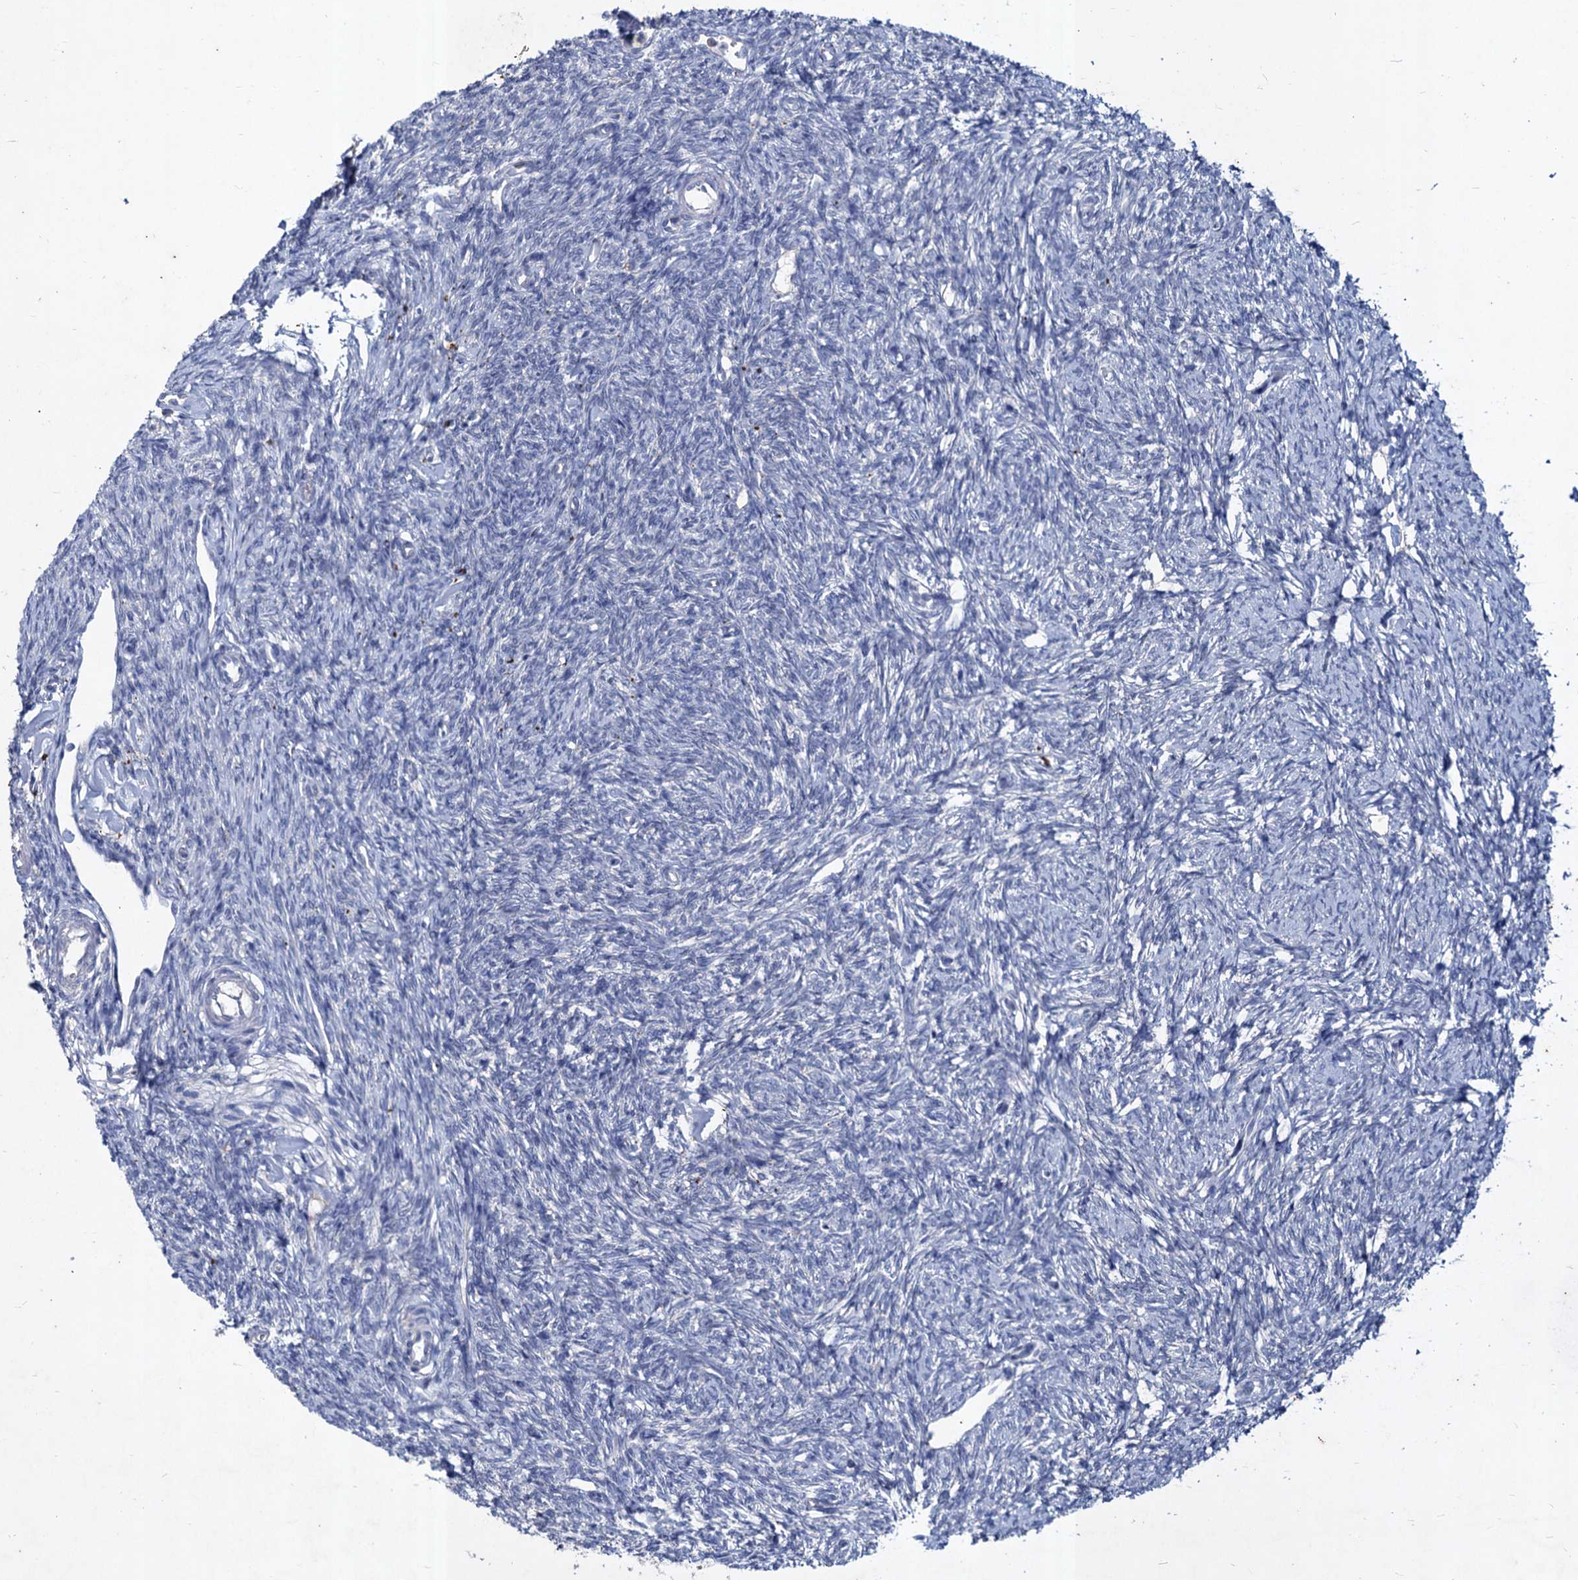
{"staining": {"intensity": "negative", "quantity": "none", "location": "none"}, "tissue": "ovary", "cell_type": "Ovarian stroma cells", "image_type": "normal", "snomed": [{"axis": "morphology", "description": "Normal tissue, NOS"}, {"axis": "morphology", "description": "Cyst, NOS"}, {"axis": "topography", "description": "Ovary"}], "caption": "IHC of benign ovary exhibits no staining in ovarian stroma cells.", "gene": "TMX2", "patient": {"sex": "female", "age": 33}}